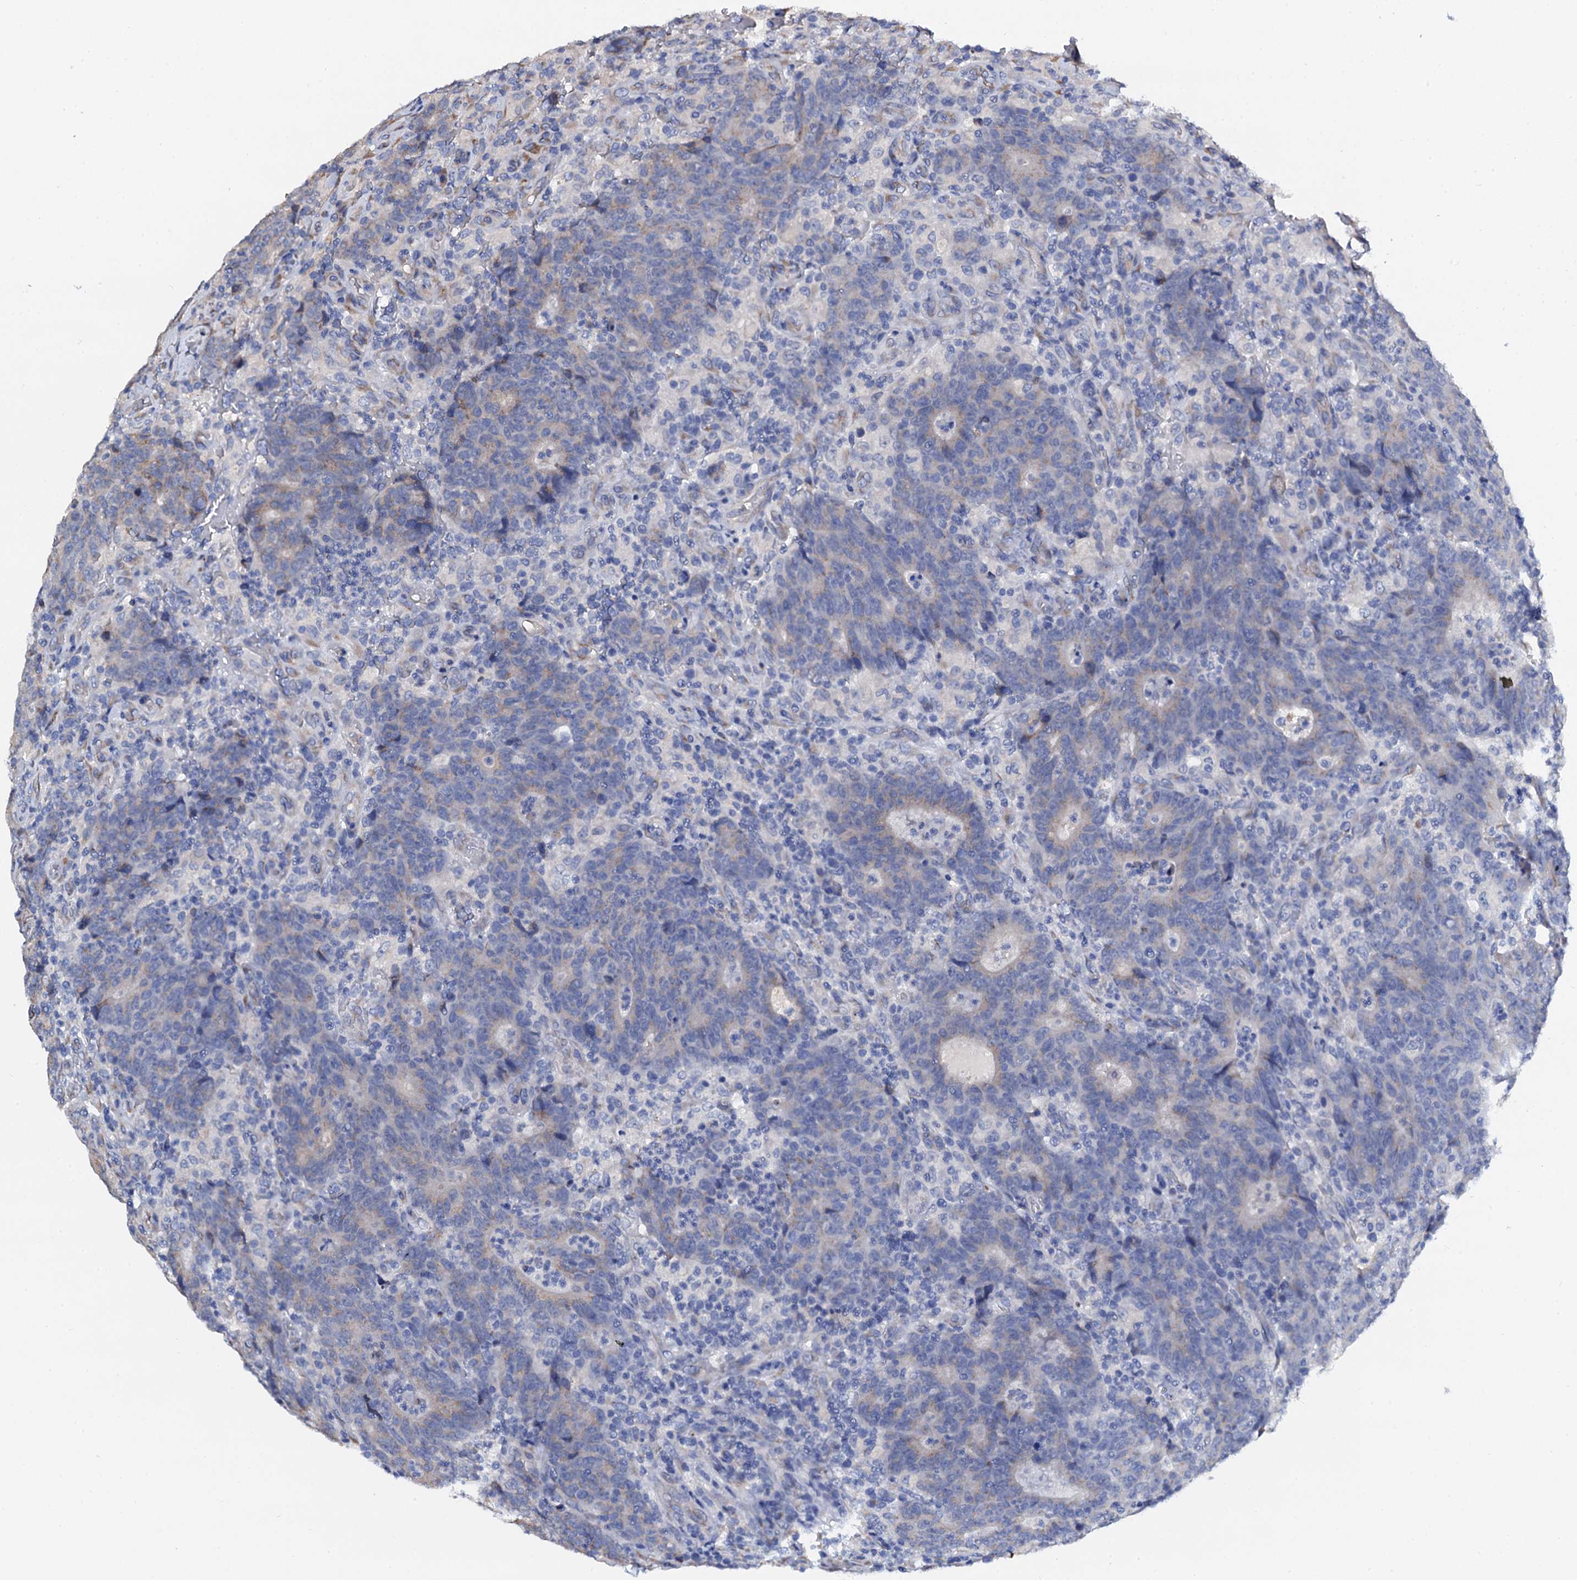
{"staining": {"intensity": "weak", "quantity": "<25%", "location": "cytoplasmic/membranous"}, "tissue": "colorectal cancer", "cell_type": "Tumor cells", "image_type": "cancer", "snomed": [{"axis": "morphology", "description": "Adenocarcinoma, NOS"}, {"axis": "topography", "description": "Colon"}], "caption": "Histopathology image shows no significant protein staining in tumor cells of colorectal cancer.", "gene": "AKAP3", "patient": {"sex": "female", "age": 75}}